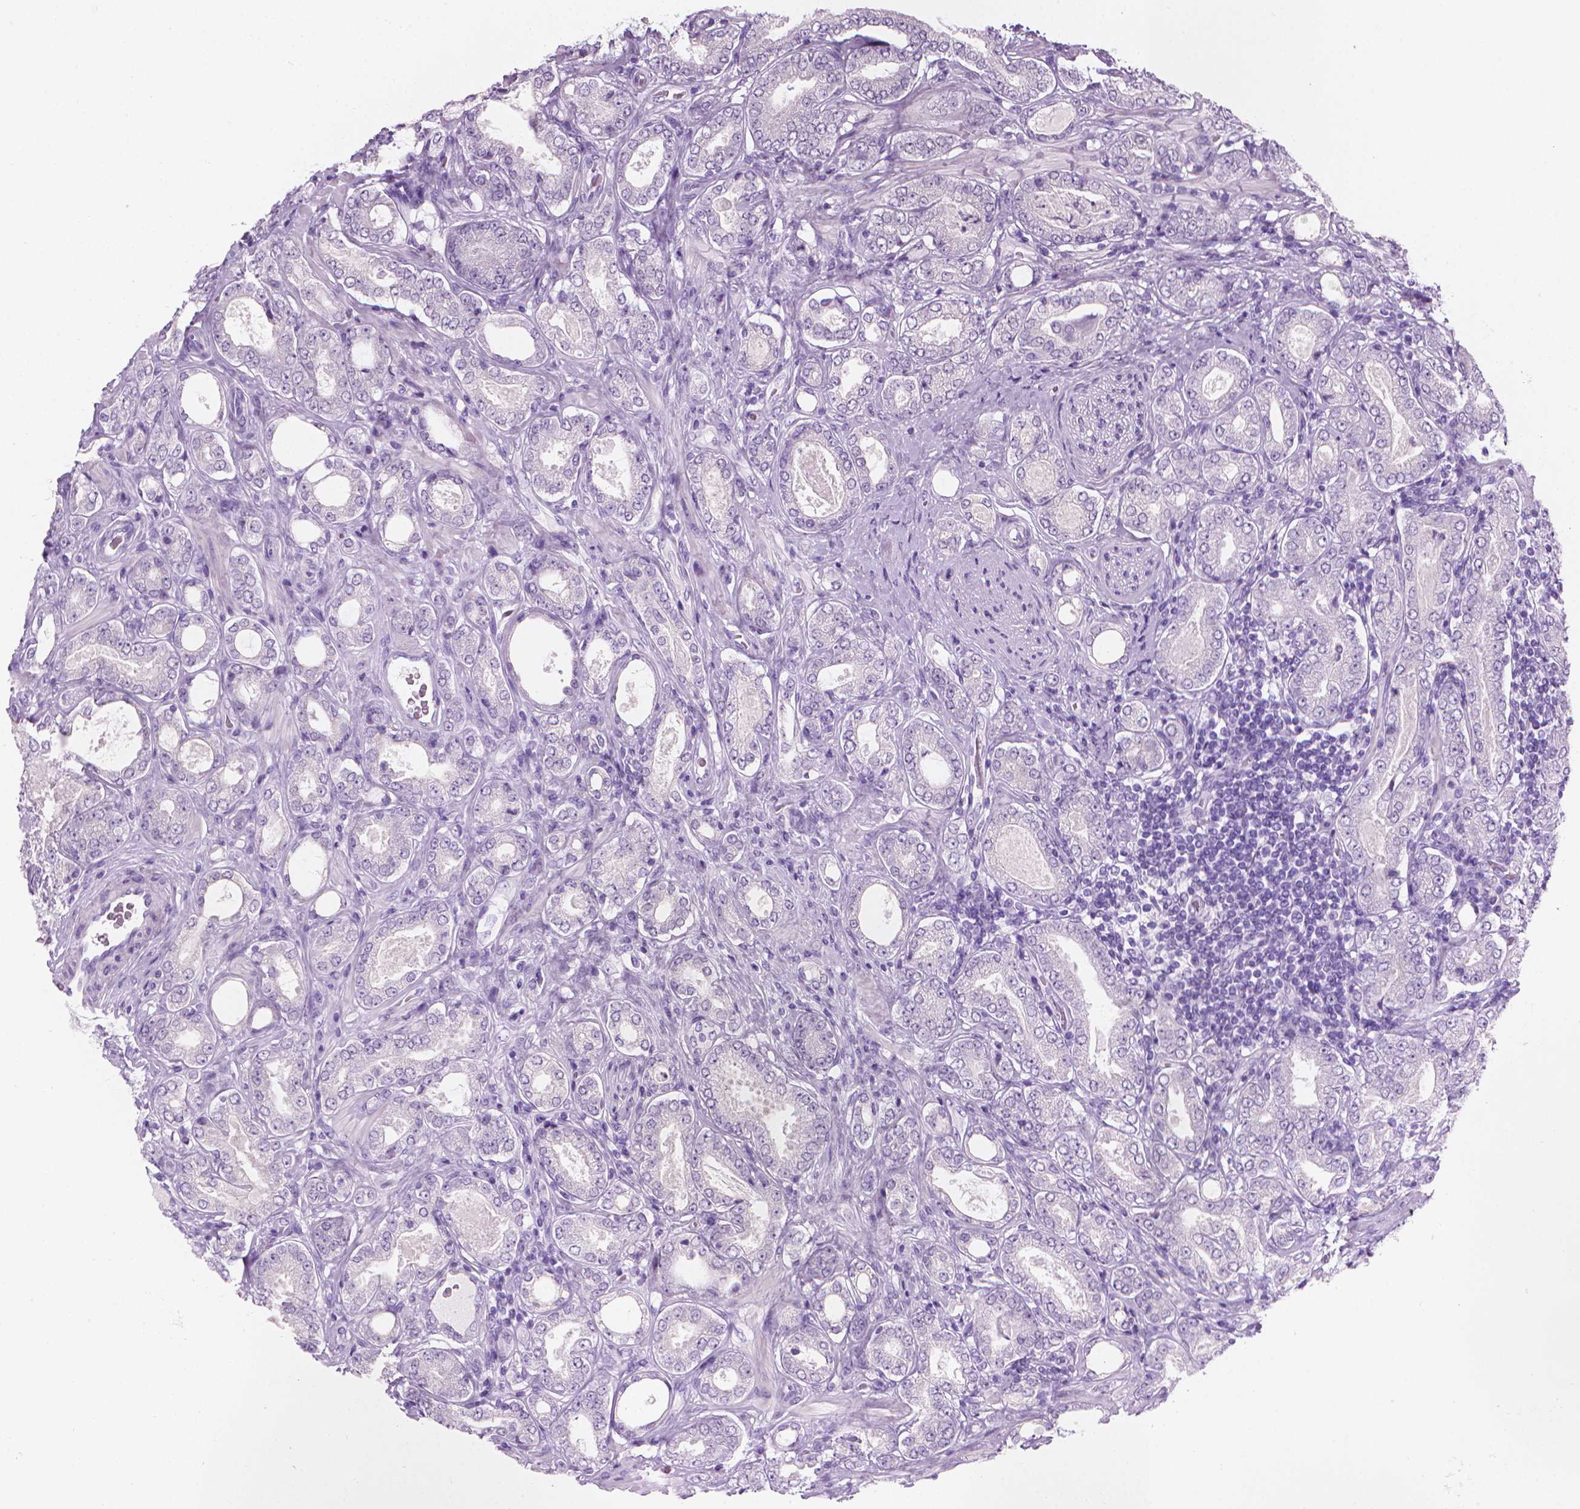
{"staining": {"intensity": "negative", "quantity": "none", "location": "none"}, "tissue": "prostate cancer", "cell_type": "Tumor cells", "image_type": "cancer", "snomed": [{"axis": "morphology", "description": "Adenocarcinoma, NOS"}, {"axis": "topography", "description": "Prostate"}], "caption": "This photomicrograph is of prostate adenocarcinoma stained with IHC to label a protein in brown with the nuclei are counter-stained blue. There is no staining in tumor cells.", "gene": "TTC29", "patient": {"sex": "male", "age": 64}}